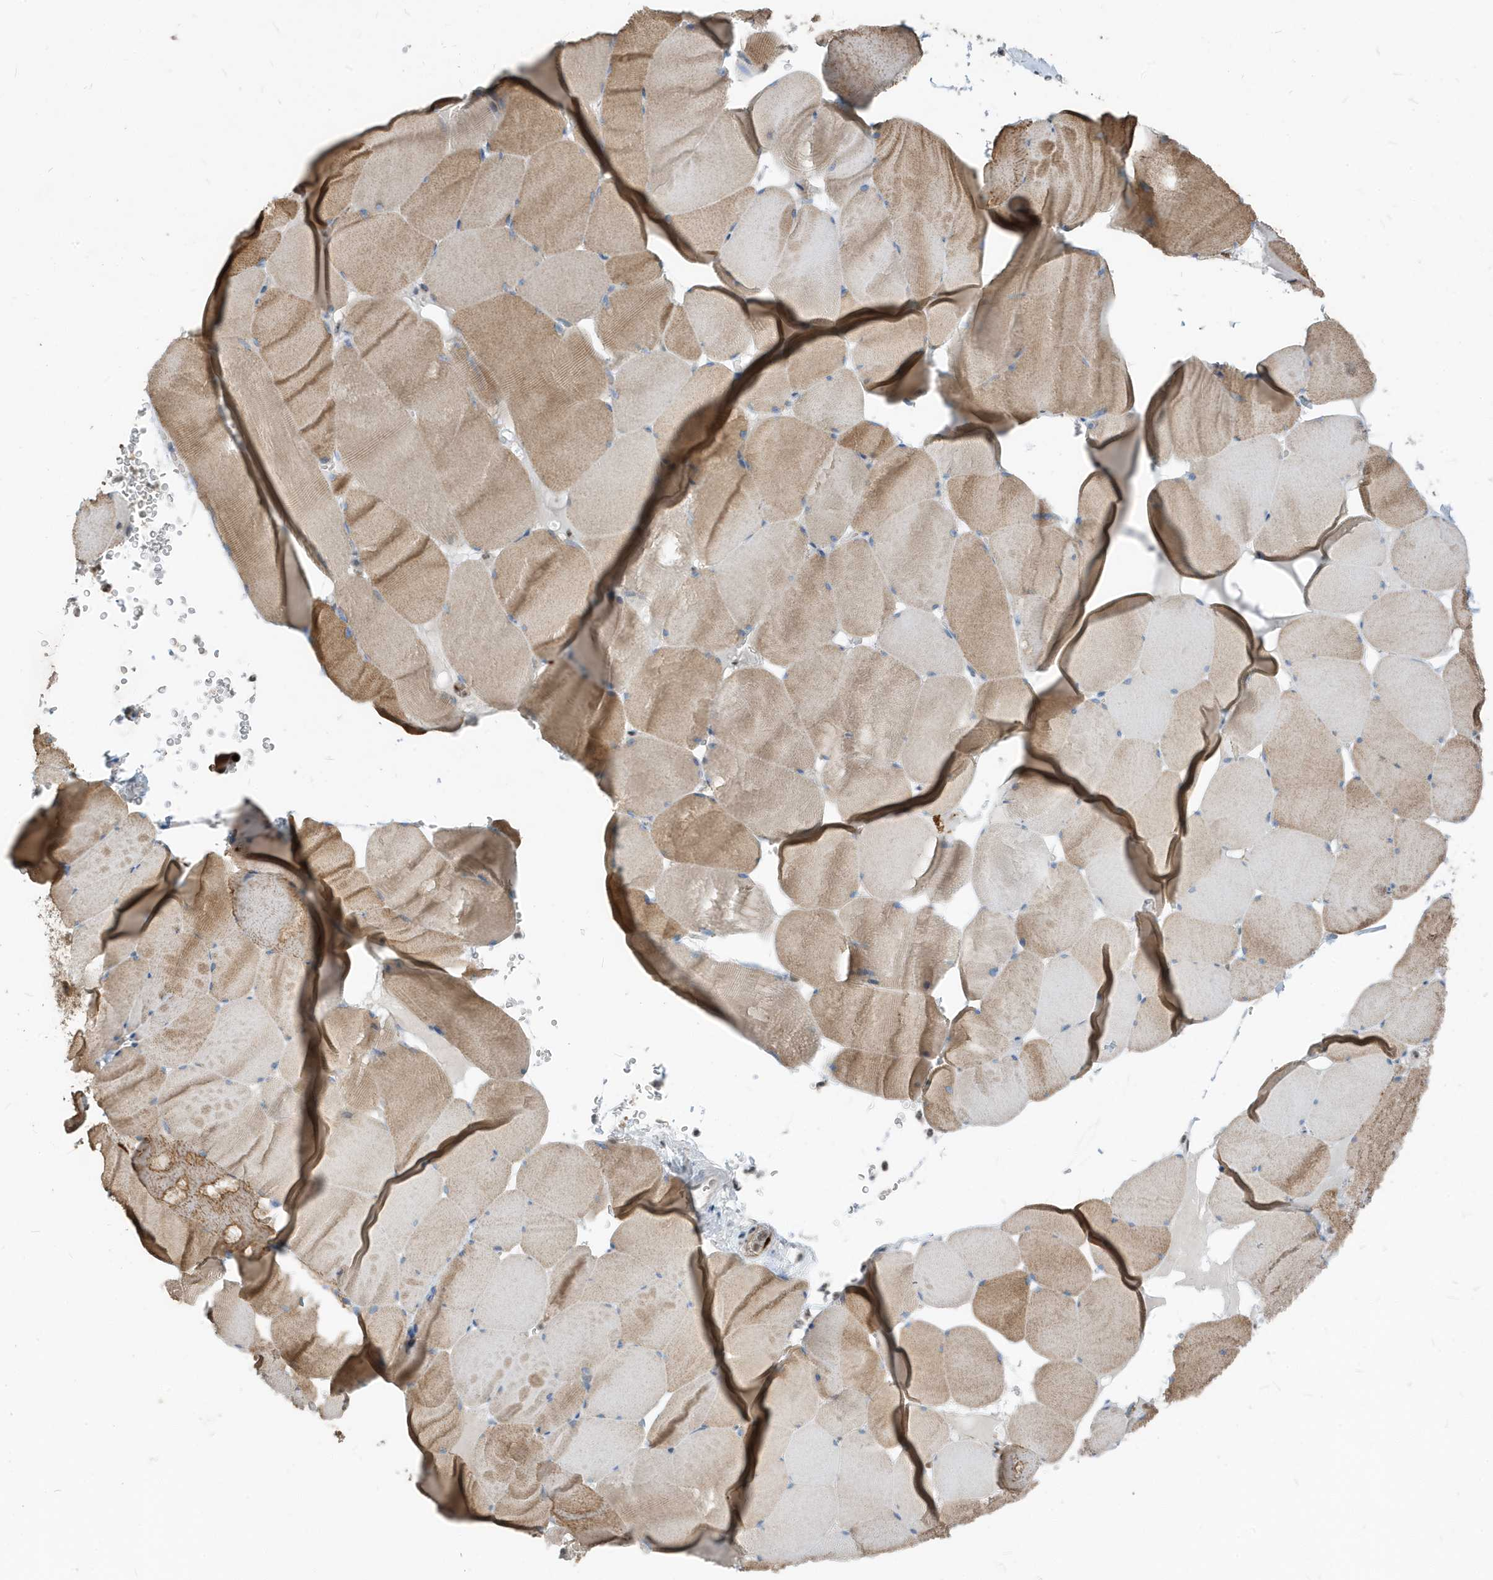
{"staining": {"intensity": "weak", "quantity": ">75%", "location": "cytoplasmic/membranous"}, "tissue": "skeletal muscle", "cell_type": "Myocytes", "image_type": "normal", "snomed": [{"axis": "morphology", "description": "Normal tissue, NOS"}, {"axis": "topography", "description": "Skeletal muscle"}], "caption": "Immunohistochemical staining of unremarkable human skeletal muscle demonstrates >75% levels of weak cytoplasmic/membranous protein positivity in approximately >75% of myocytes. The protein is shown in brown color, while the nuclei are stained blue.", "gene": "NCOA7", "patient": {"sex": "male", "age": 62}}